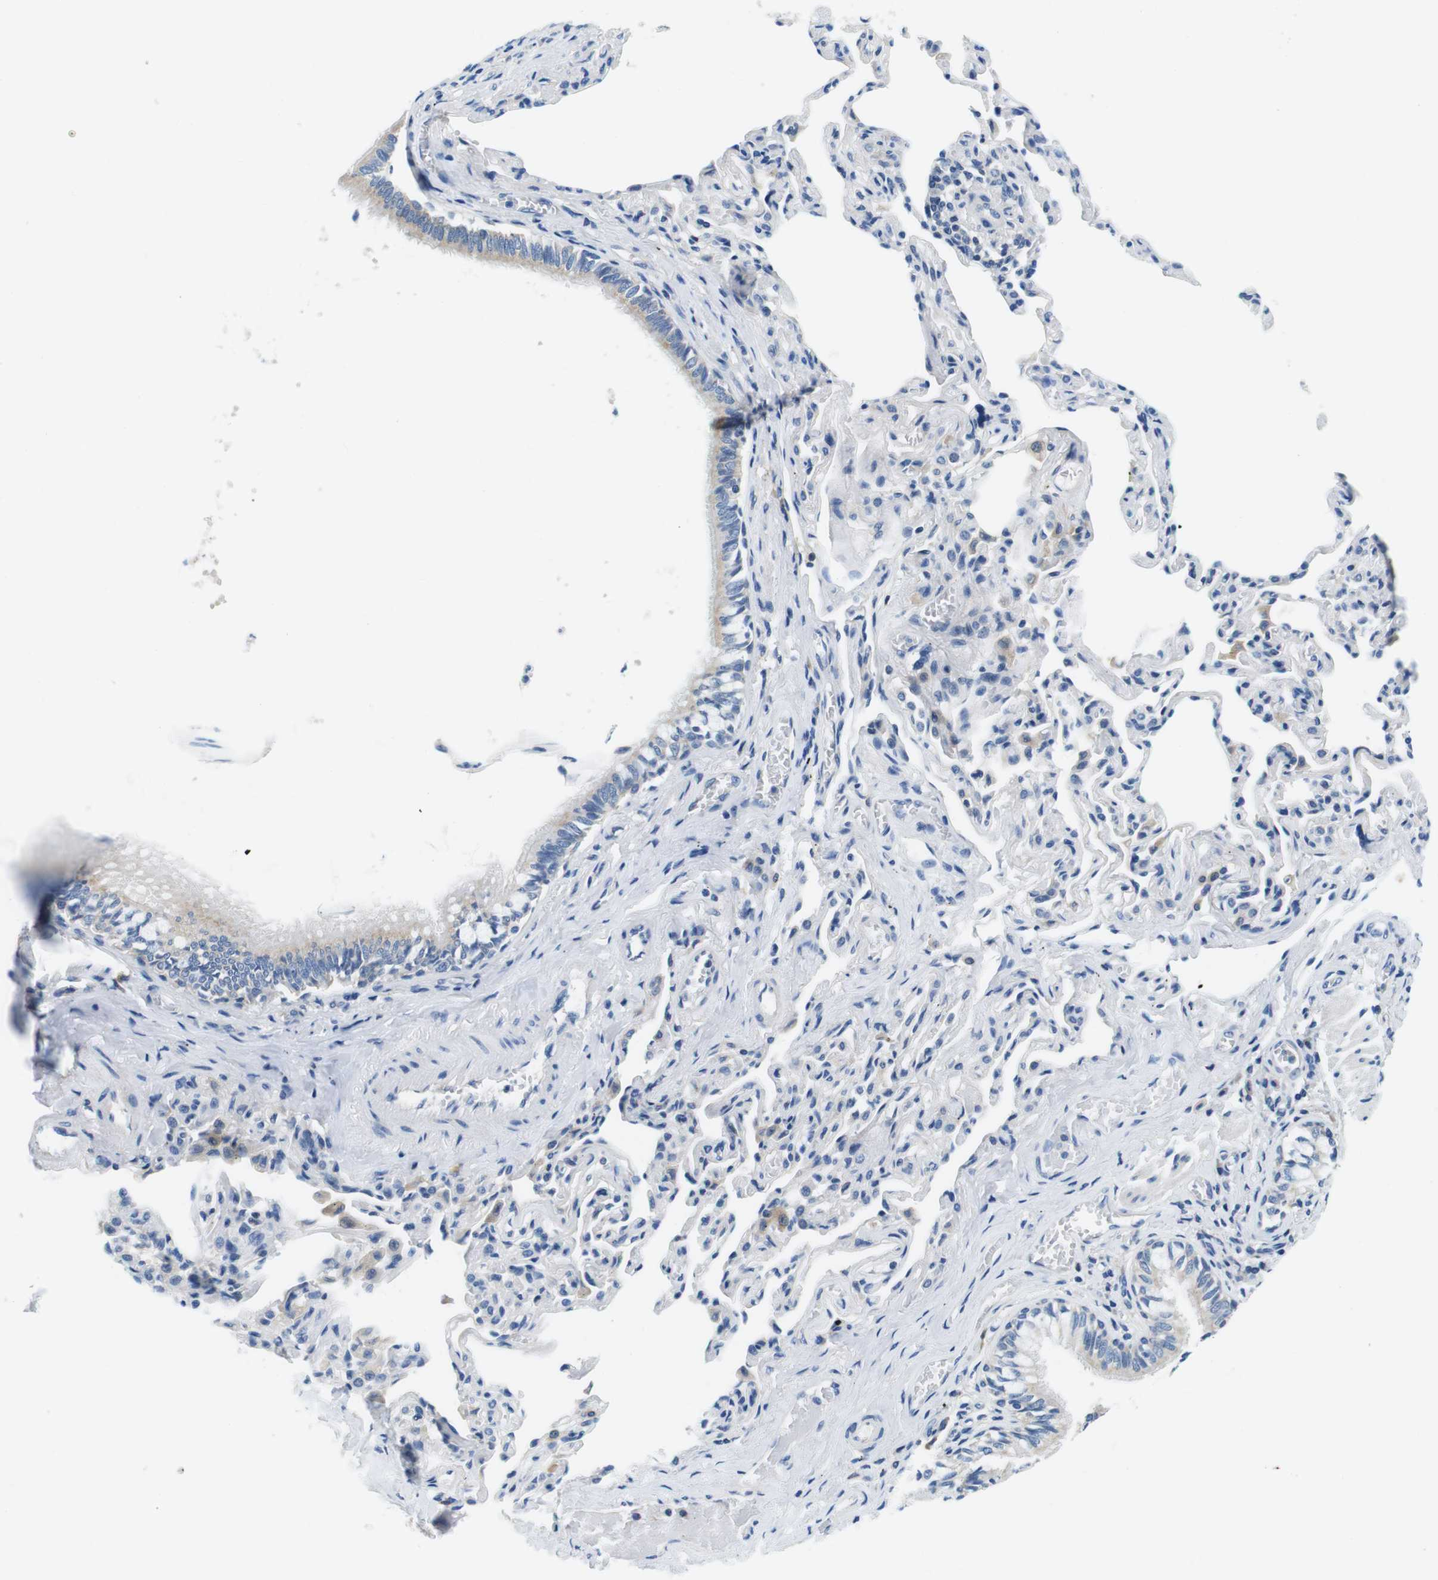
{"staining": {"intensity": "weak", "quantity": "25%-75%", "location": "cytoplasmic/membranous"}, "tissue": "bronchus", "cell_type": "Respiratory epithelial cells", "image_type": "normal", "snomed": [{"axis": "morphology", "description": "Normal tissue, NOS"}, {"axis": "topography", "description": "Bronchus"}, {"axis": "topography", "description": "Lung"}], "caption": "Bronchus stained for a protein (brown) shows weak cytoplasmic/membranous positive positivity in about 25%-75% of respiratory epithelial cells.", "gene": "DENND4C", "patient": {"sex": "male", "age": 64}}